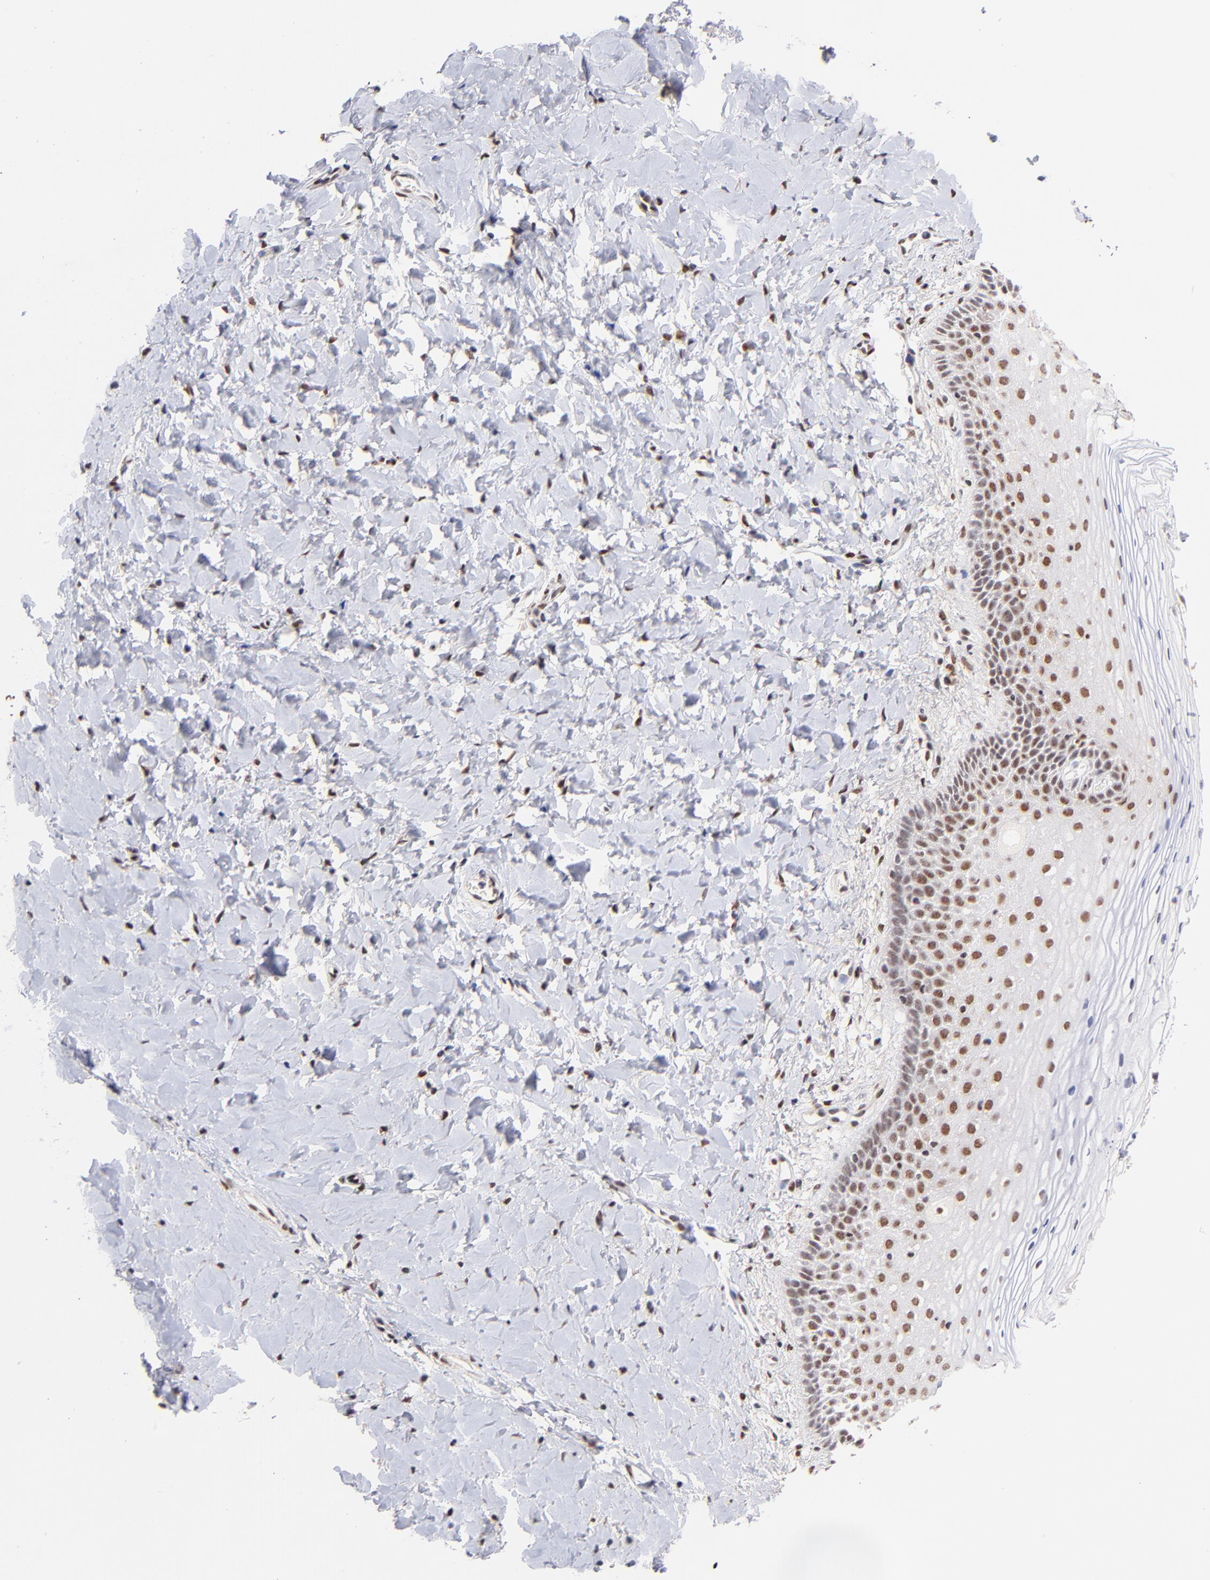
{"staining": {"intensity": "moderate", "quantity": "25%-75%", "location": "nuclear"}, "tissue": "vagina", "cell_type": "Squamous epithelial cells", "image_type": "normal", "snomed": [{"axis": "morphology", "description": "Normal tissue, NOS"}, {"axis": "topography", "description": "Vagina"}], "caption": "DAB (3,3'-diaminobenzidine) immunohistochemical staining of unremarkable vagina demonstrates moderate nuclear protein expression in approximately 25%-75% of squamous epithelial cells. Ihc stains the protein of interest in brown and the nuclei are stained blue.", "gene": "MIDEAS", "patient": {"sex": "female", "age": 55}}